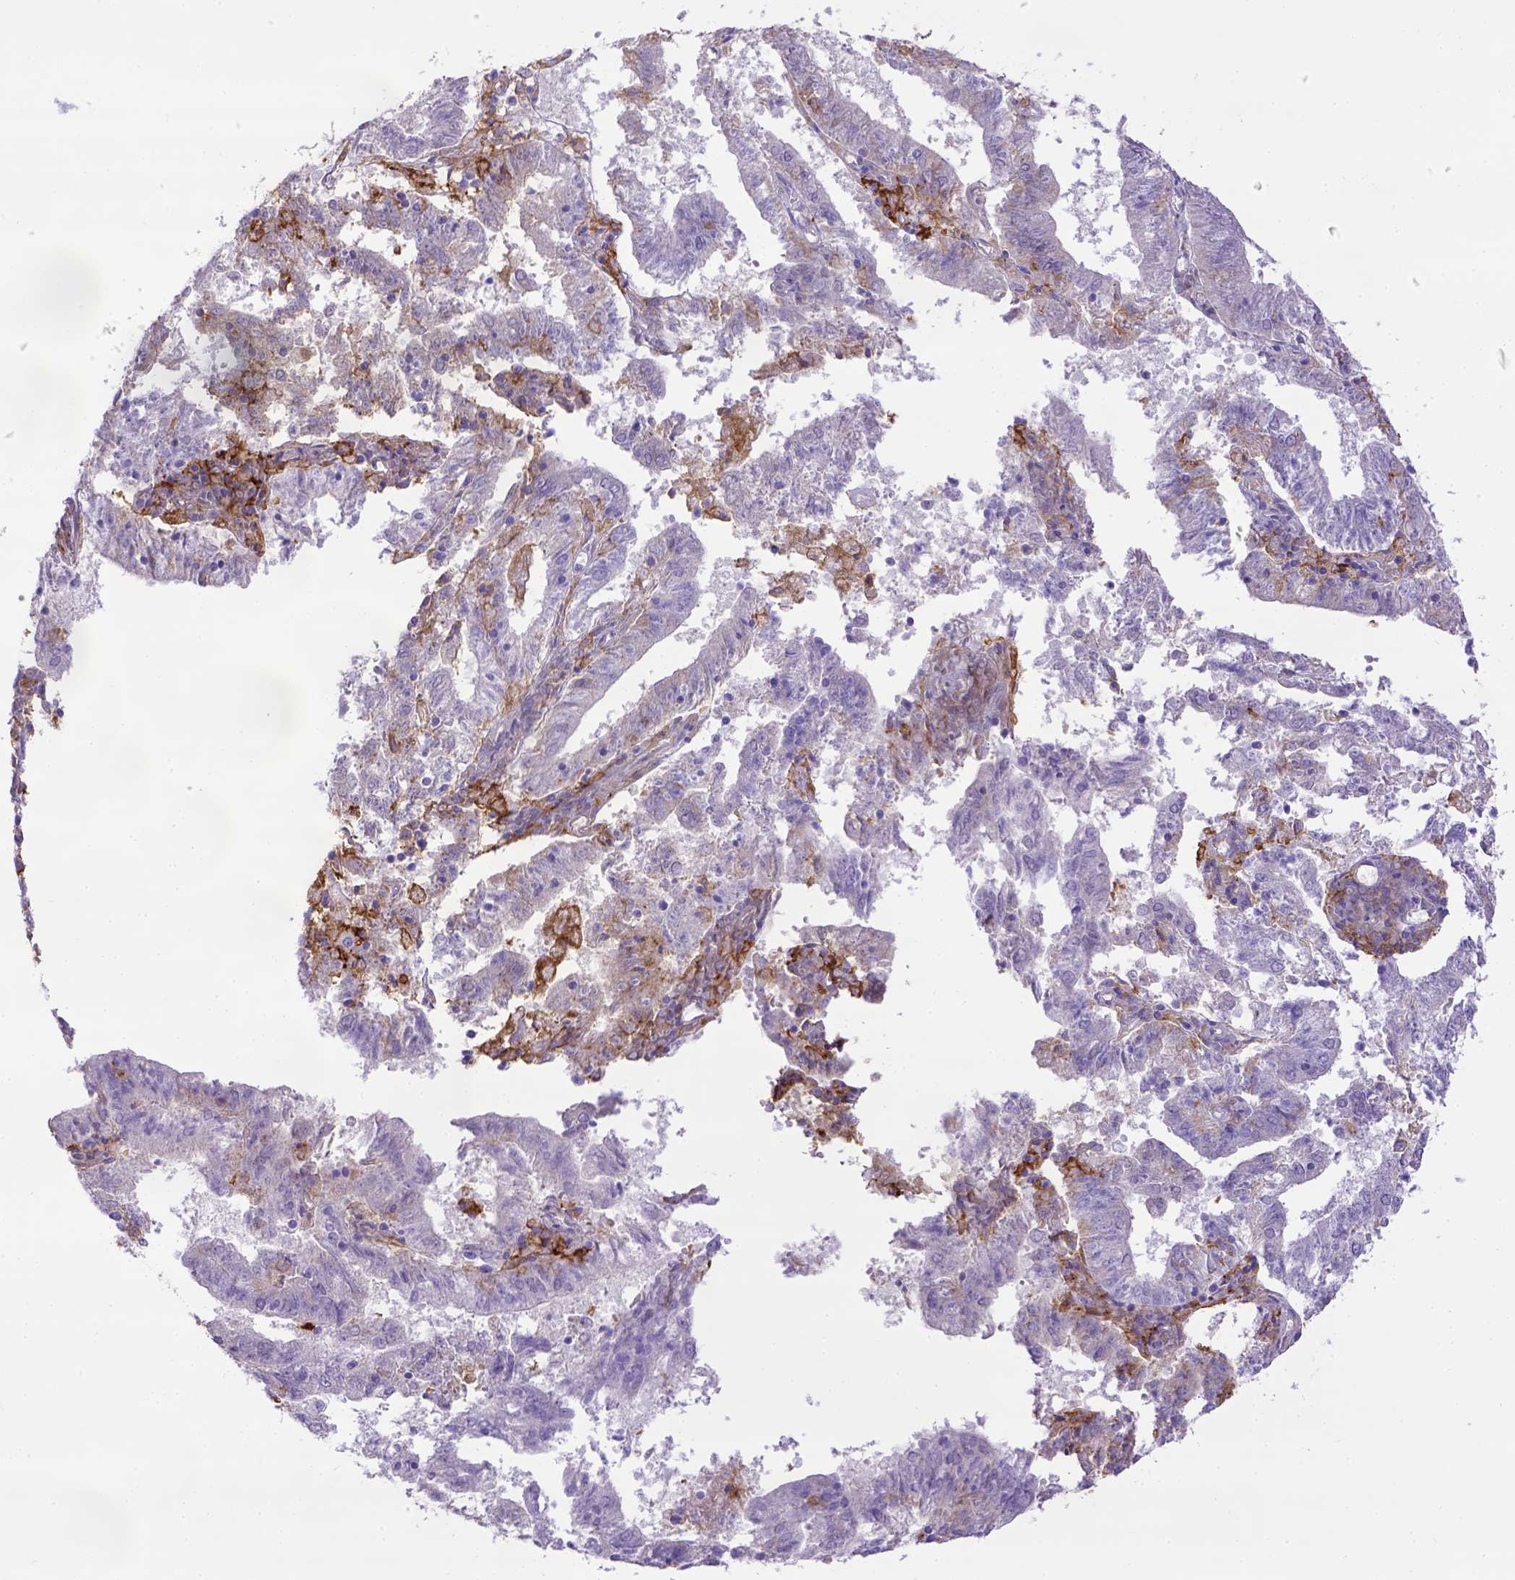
{"staining": {"intensity": "negative", "quantity": "none", "location": "none"}, "tissue": "endometrial cancer", "cell_type": "Tumor cells", "image_type": "cancer", "snomed": [{"axis": "morphology", "description": "Adenocarcinoma, NOS"}, {"axis": "topography", "description": "Endometrium"}], "caption": "An immunohistochemistry (IHC) micrograph of endometrial cancer (adenocarcinoma) is shown. There is no staining in tumor cells of endometrial cancer (adenocarcinoma).", "gene": "CD40", "patient": {"sex": "female", "age": 82}}